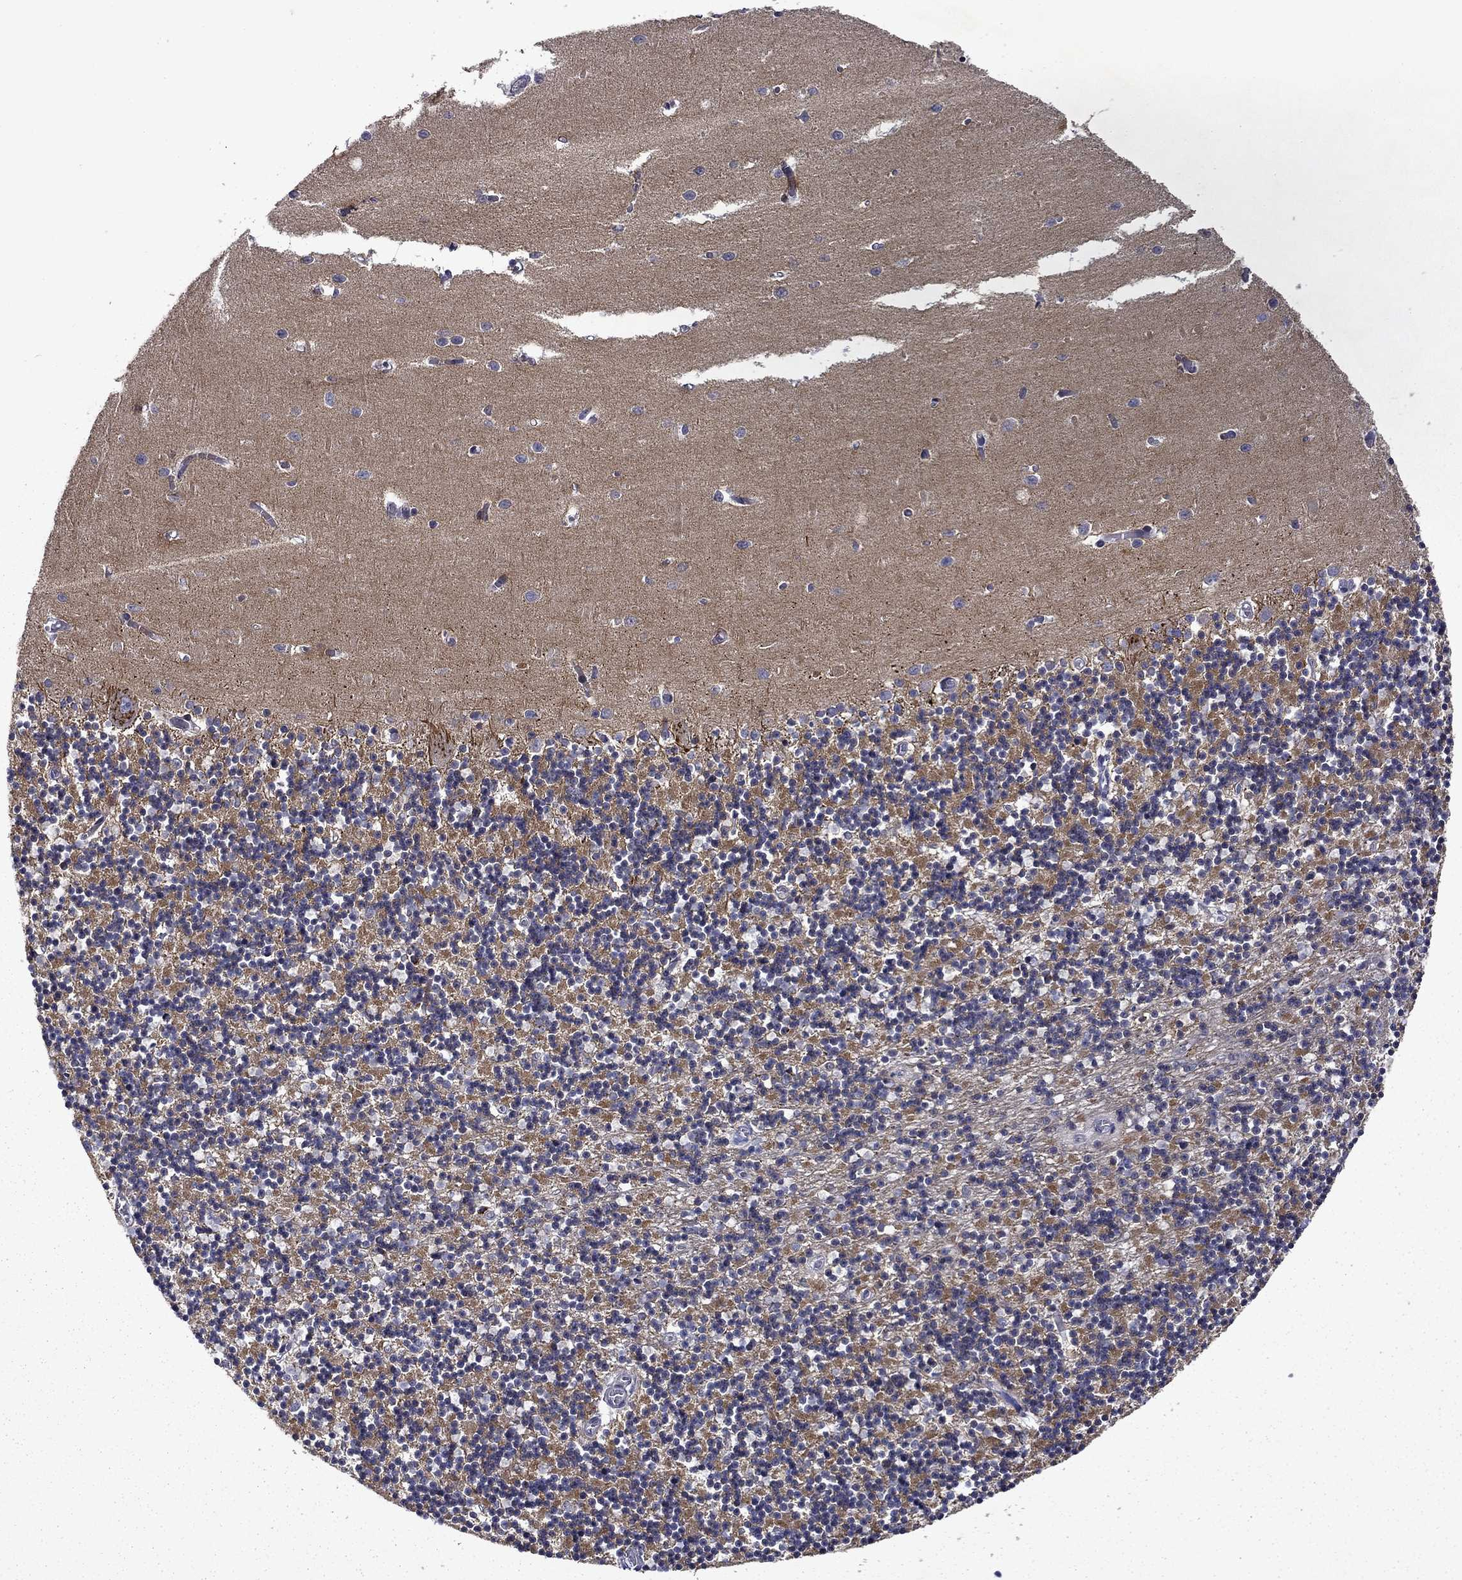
{"staining": {"intensity": "negative", "quantity": "none", "location": "none"}, "tissue": "cerebellum", "cell_type": "Cells in granular layer", "image_type": "normal", "snomed": [{"axis": "morphology", "description": "Normal tissue, NOS"}, {"axis": "topography", "description": "Cerebellum"}], "caption": "Immunohistochemistry (IHC) micrograph of benign cerebellum: human cerebellum stained with DAB (3,3'-diaminobenzidine) exhibits no significant protein expression in cells in granular layer.", "gene": "B3GAT1", "patient": {"sex": "female", "age": 64}}